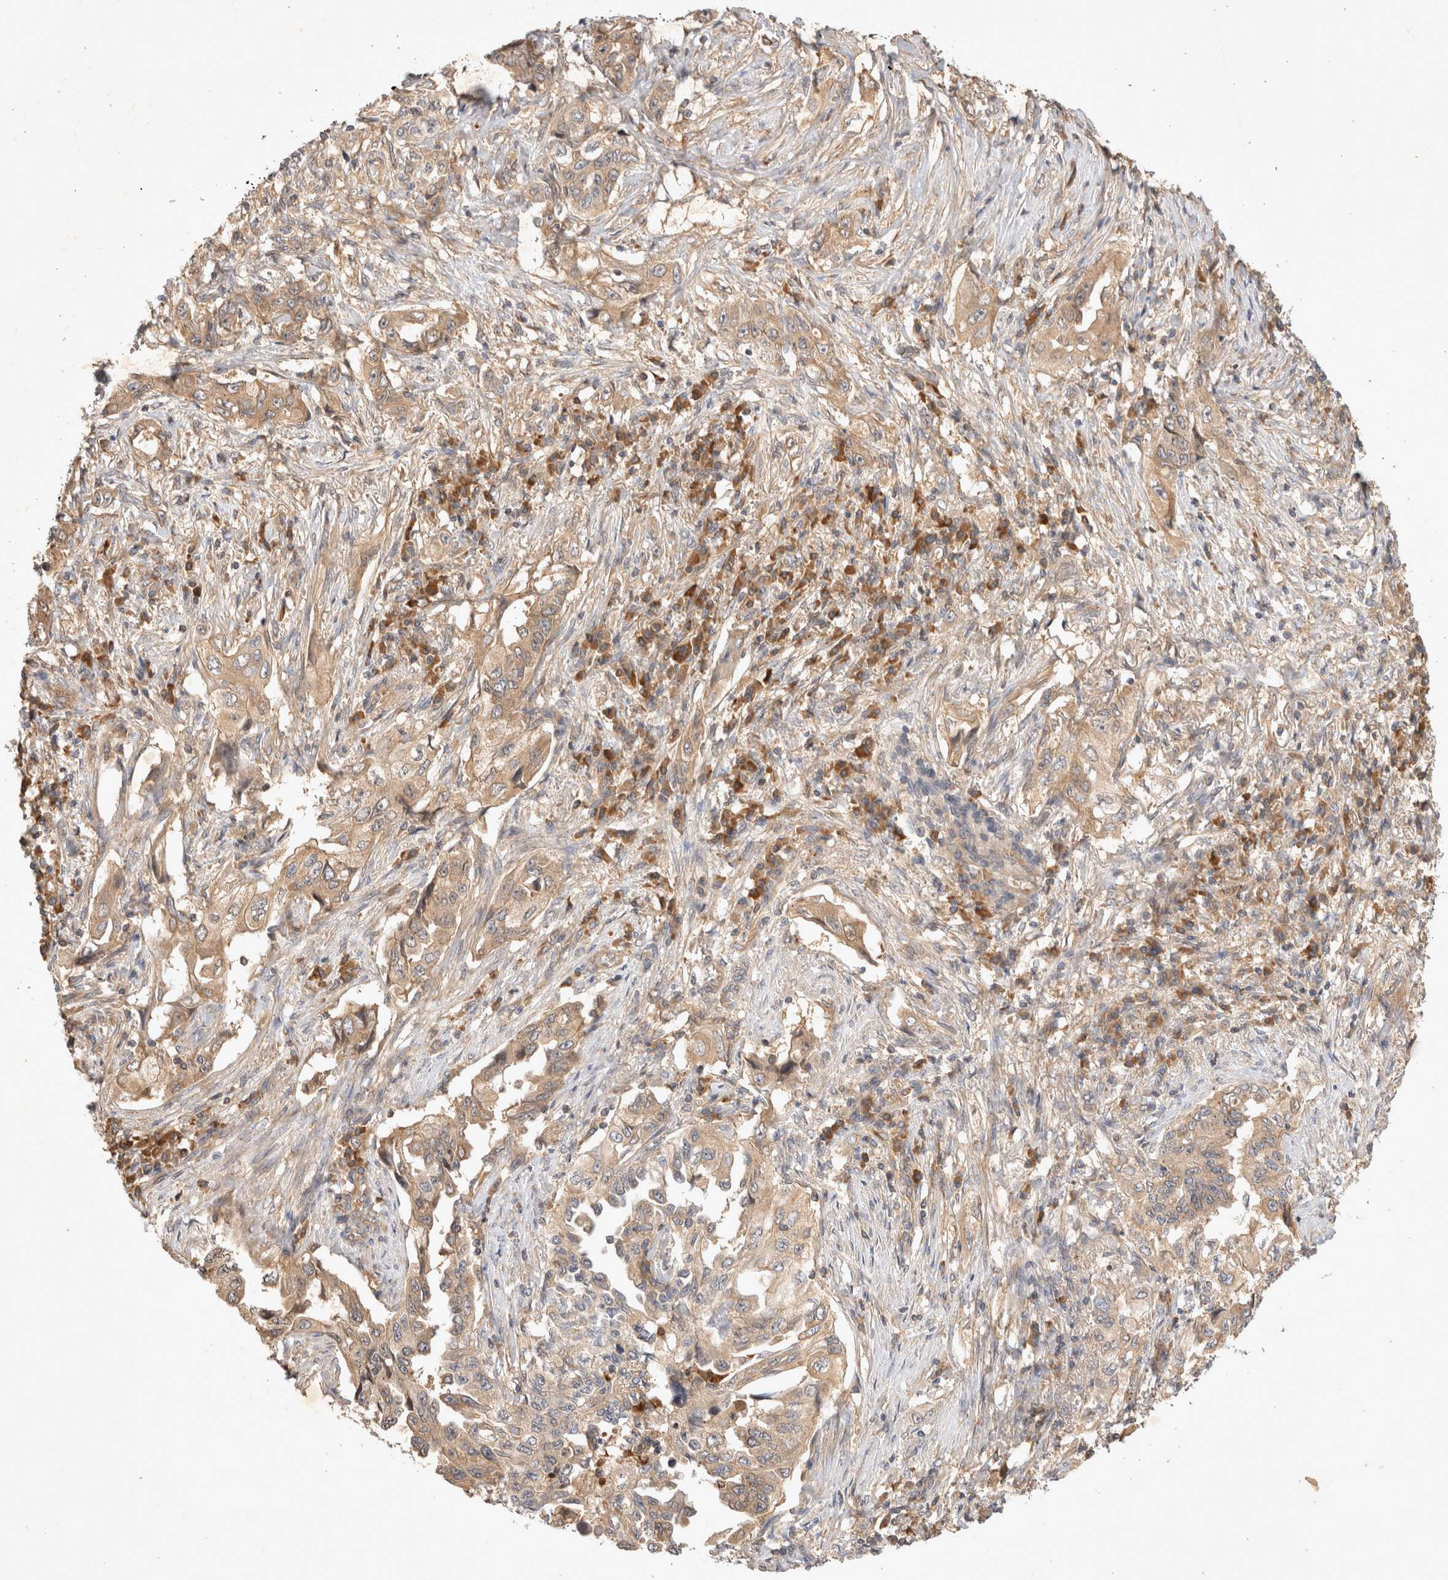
{"staining": {"intensity": "moderate", "quantity": ">75%", "location": "cytoplasmic/membranous"}, "tissue": "lung cancer", "cell_type": "Tumor cells", "image_type": "cancer", "snomed": [{"axis": "morphology", "description": "Adenocarcinoma, NOS"}, {"axis": "topography", "description": "Lung"}], "caption": "About >75% of tumor cells in human lung adenocarcinoma display moderate cytoplasmic/membranous protein expression as visualized by brown immunohistochemical staining.", "gene": "YES1", "patient": {"sex": "female", "age": 51}}